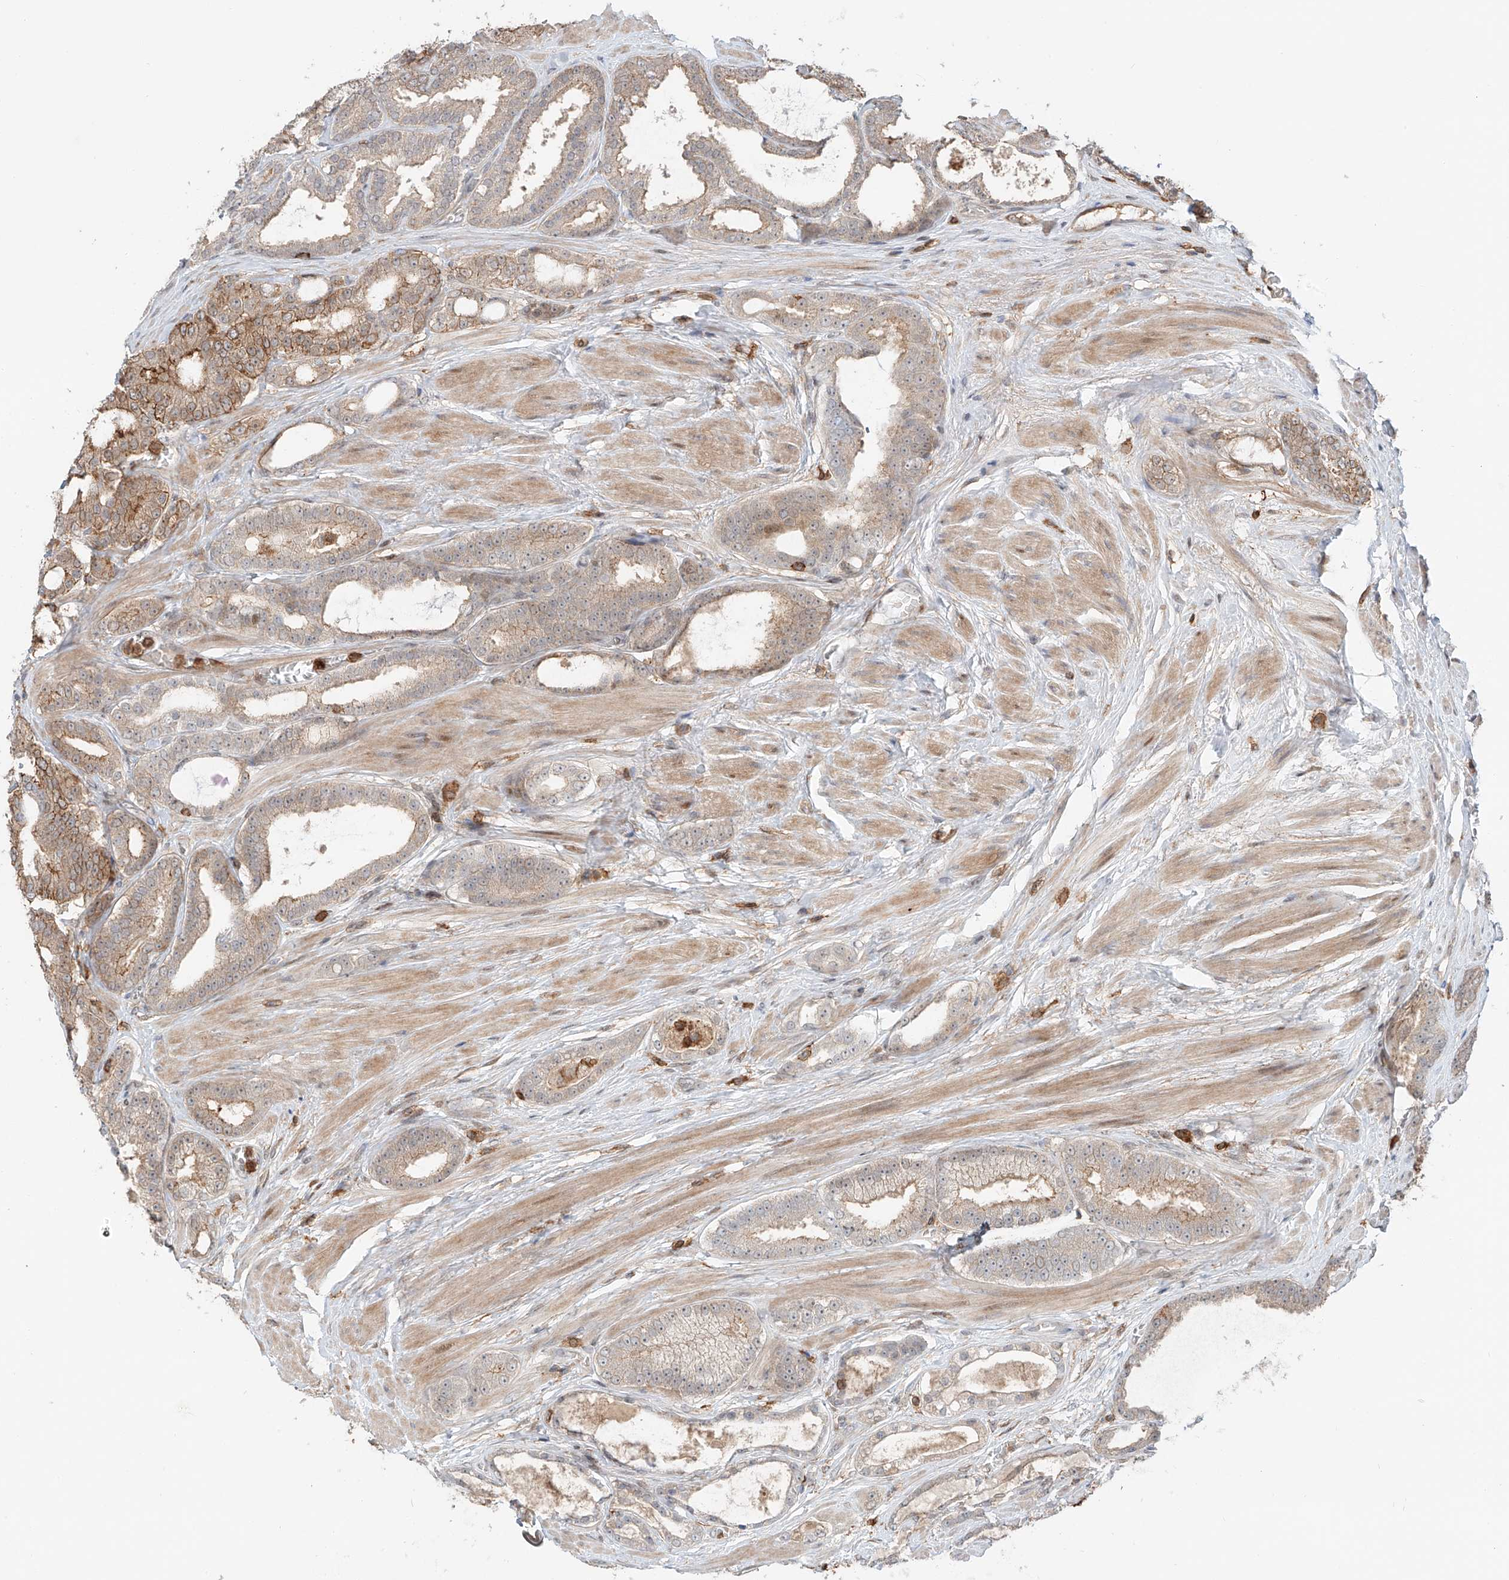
{"staining": {"intensity": "moderate", "quantity": "<25%", "location": "cytoplasmic/membranous"}, "tissue": "prostate cancer", "cell_type": "Tumor cells", "image_type": "cancer", "snomed": [{"axis": "morphology", "description": "Adenocarcinoma, High grade"}, {"axis": "topography", "description": "Prostate"}], "caption": "Moderate cytoplasmic/membranous positivity is appreciated in about <25% of tumor cells in high-grade adenocarcinoma (prostate). (IHC, brightfield microscopy, high magnification).", "gene": "CEP162", "patient": {"sex": "male", "age": 60}}